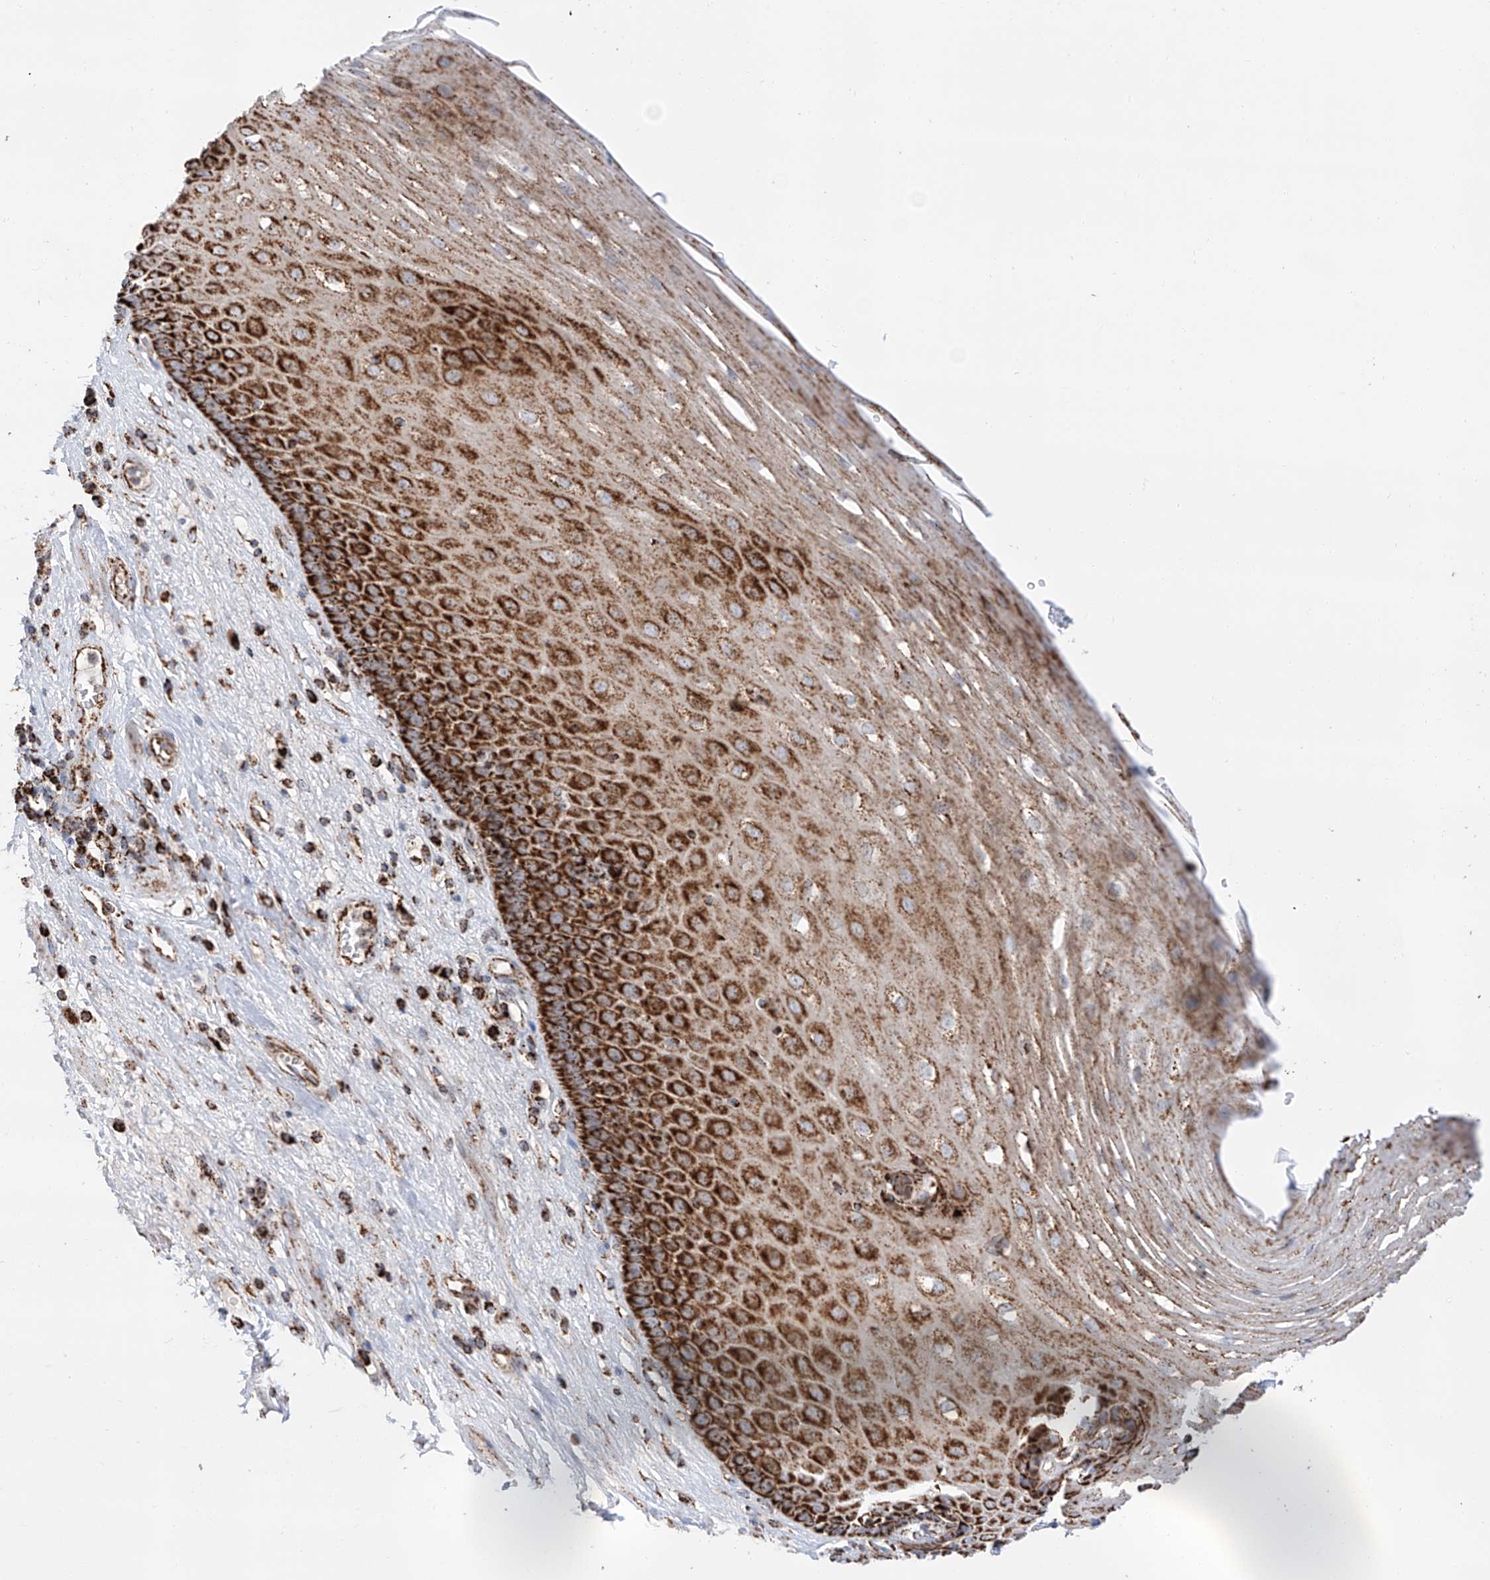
{"staining": {"intensity": "strong", "quantity": ">75%", "location": "cytoplasmic/membranous"}, "tissue": "esophagus", "cell_type": "Squamous epithelial cells", "image_type": "normal", "snomed": [{"axis": "morphology", "description": "Normal tissue, NOS"}, {"axis": "topography", "description": "Esophagus"}], "caption": "Squamous epithelial cells display high levels of strong cytoplasmic/membranous staining in approximately >75% of cells in unremarkable human esophagus. The staining was performed using DAB to visualize the protein expression in brown, while the nuclei were stained in blue with hematoxylin (Magnification: 20x).", "gene": "TTC27", "patient": {"sex": "male", "age": 62}}